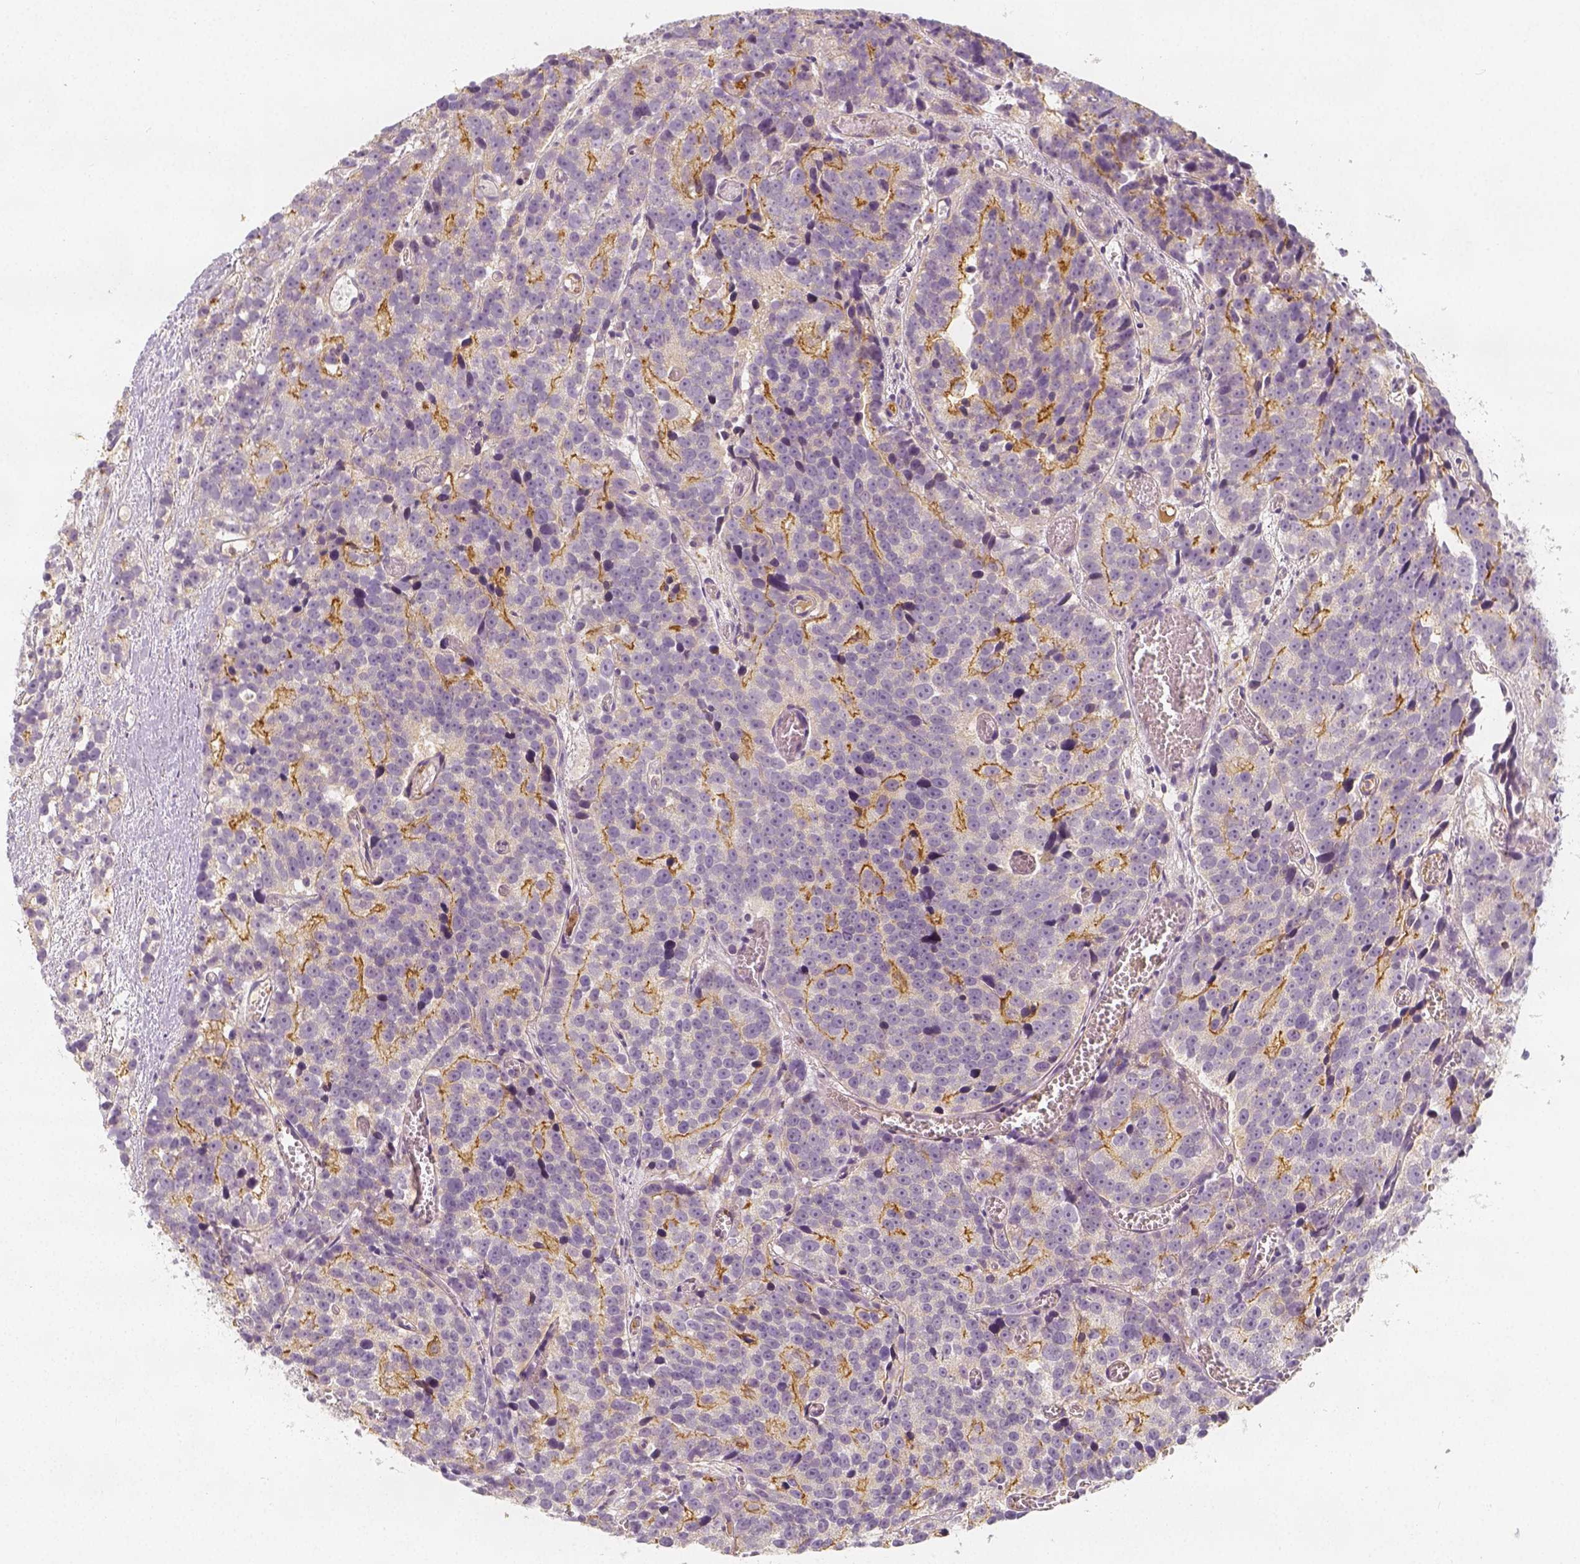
{"staining": {"intensity": "moderate", "quantity": "<25%", "location": "cytoplasmic/membranous"}, "tissue": "prostate cancer", "cell_type": "Tumor cells", "image_type": "cancer", "snomed": [{"axis": "morphology", "description": "Adenocarcinoma, High grade"}, {"axis": "topography", "description": "Prostate"}], "caption": "Protein staining of high-grade adenocarcinoma (prostate) tissue demonstrates moderate cytoplasmic/membranous staining in about <25% of tumor cells.", "gene": "PTPRJ", "patient": {"sex": "male", "age": 77}}